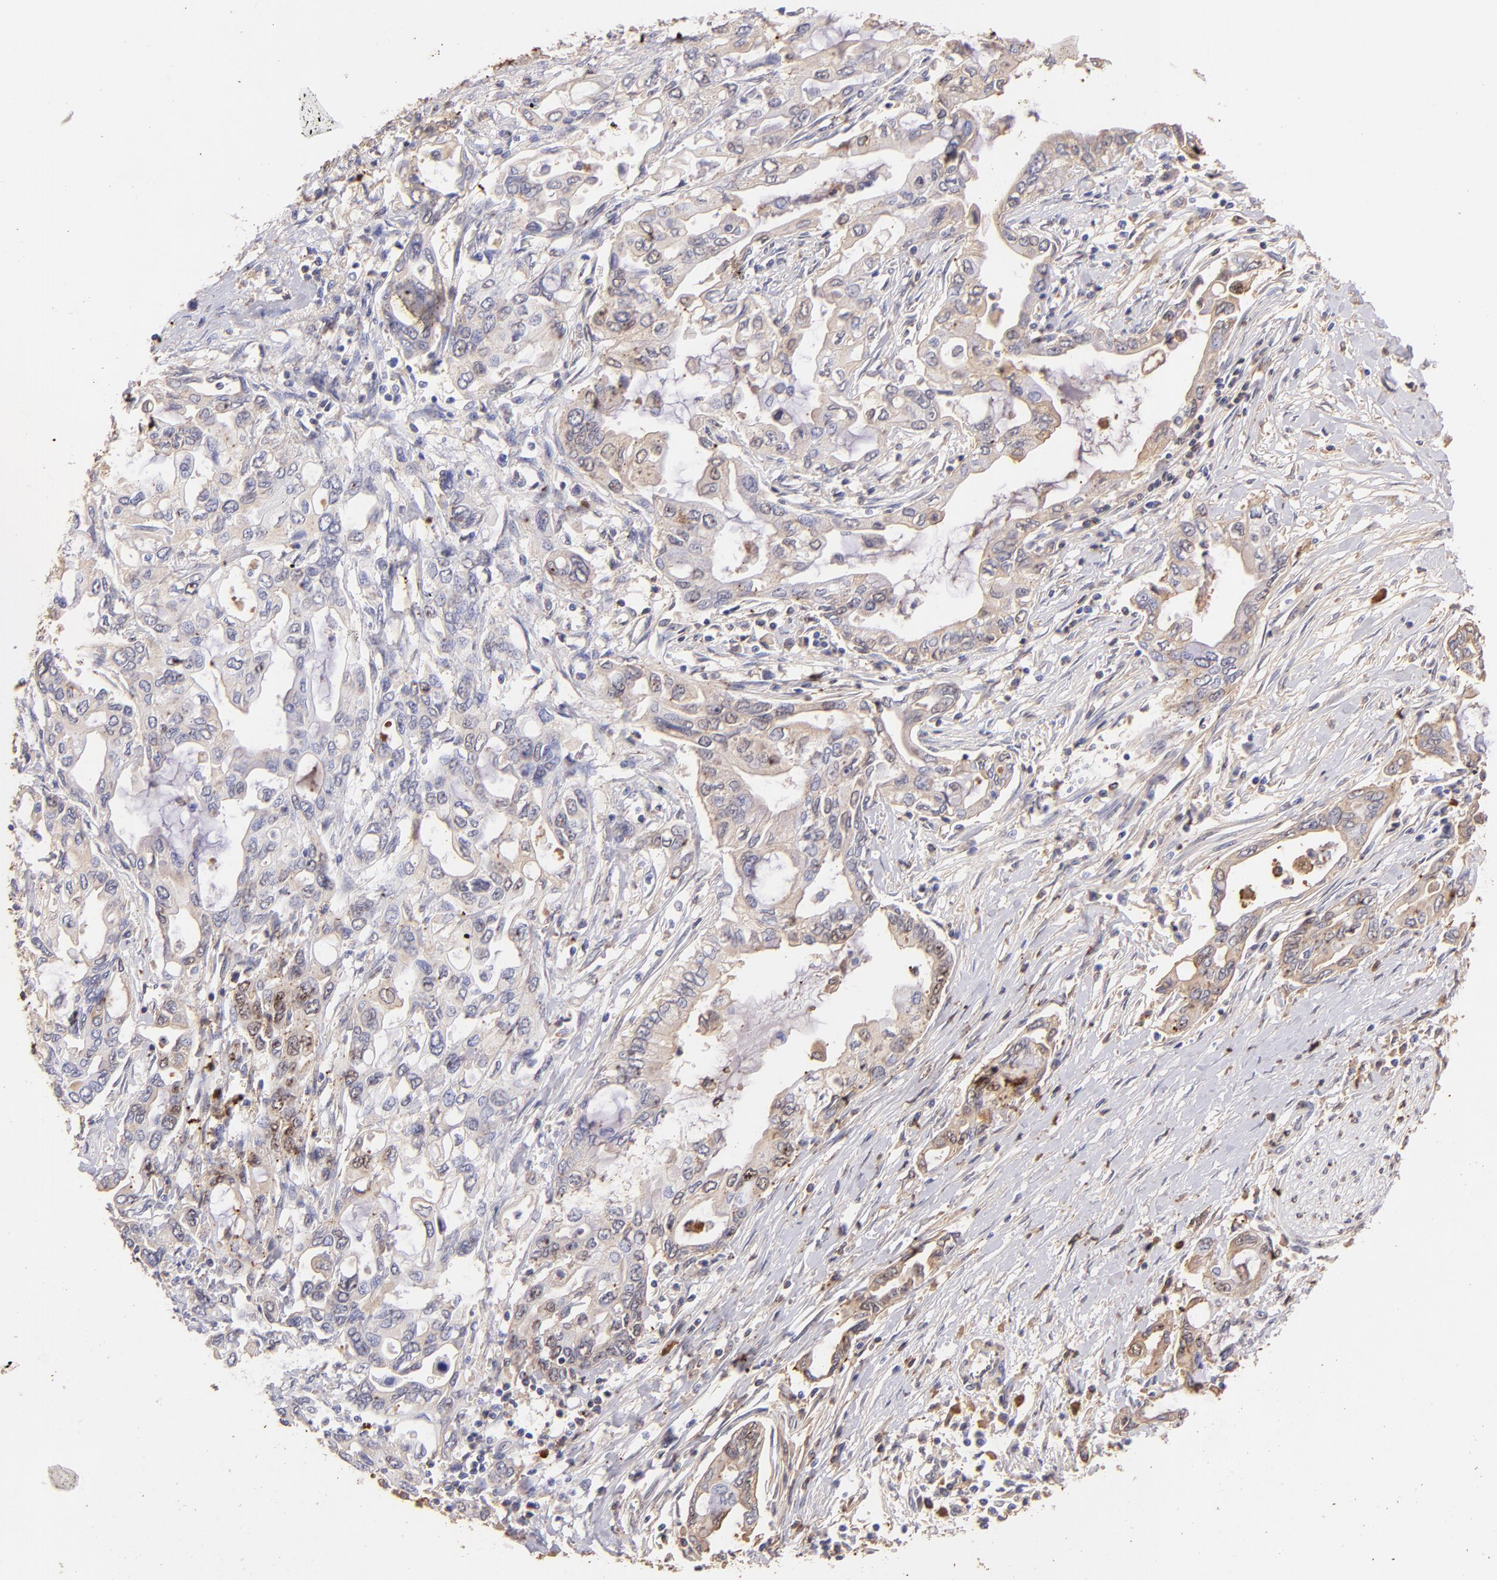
{"staining": {"intensity": "weak", "quantity": ">75%", "location": "cytoplasmic/membranous"}, "tissue": "pancreatic cancer", "cell_type": "Tumor cells", "image_type": "cancer", "snomed": [{"axis": "morphology", "description": "Adenocarcinoma, NOS"}, {"axis": "topography", "description": "Pancreas"}], "caption": "This histopathology image reveals immunohistochemistry (IHC) staining of pancreatic adenocarcinoma, with low weak cytoplasmic/membranous positivity in about >75% of tumor cells.", "gene": "FGB", "patient": {"sex": "female", "age": 57}}